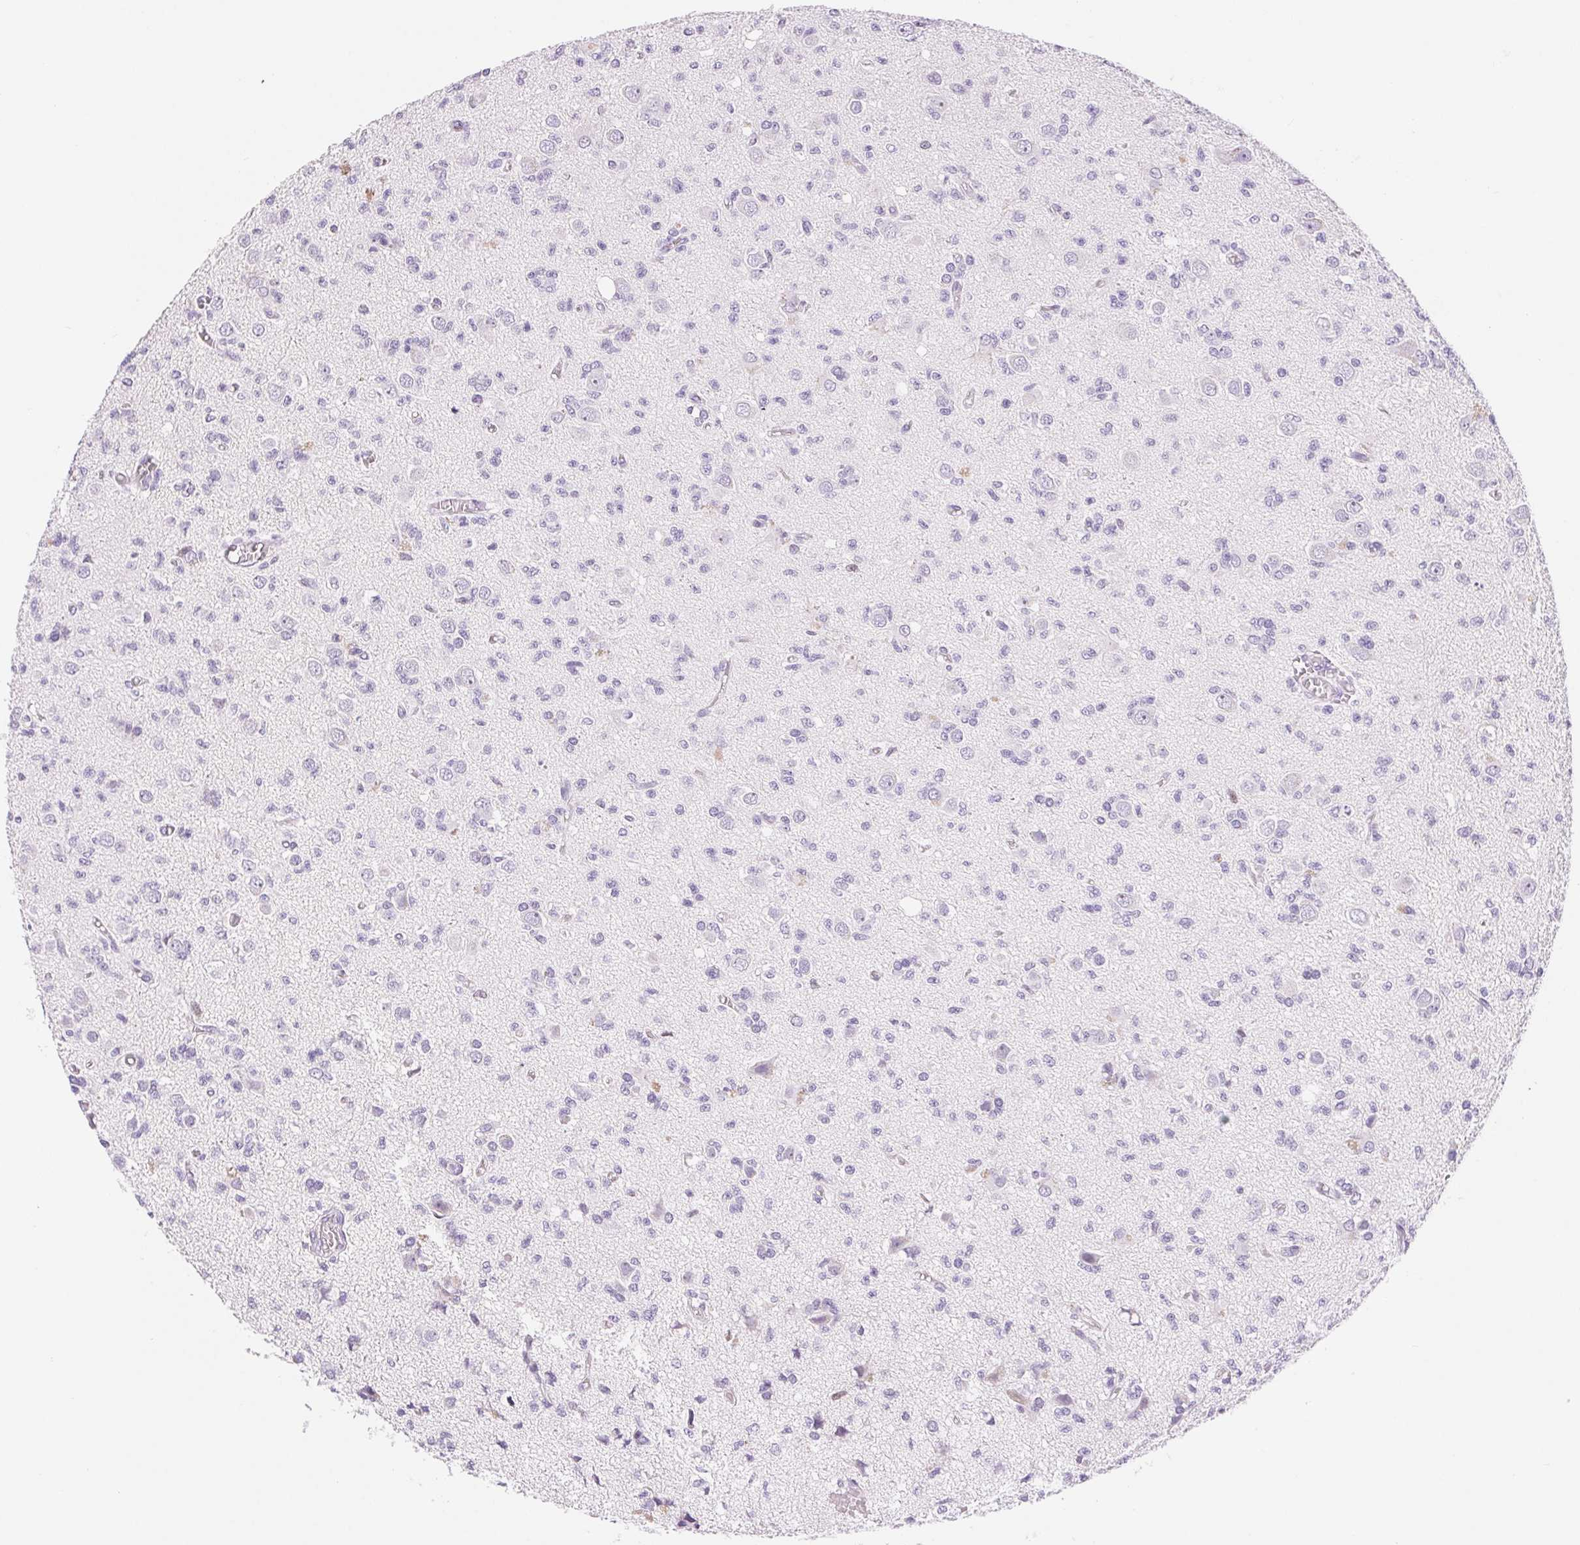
{"staining": {"intensity": "negative", "quantity": "none", "location": "none"}, "tissue": "glioma", "cell_type": "Tumor cells", "image_type": "cancer", "snomed": [{"axis": "morphology", "description": "Glioma, malignant, Low grade"}, {"axis": "topography", "description": "Brain"}], "caption": "The micrograph displays no significant positivity in tumor cells of glioma. (DAB (3,3'-diaminobenzidine) immunohistochemistry (IHC) with hematoxylin counter stain).", "gene": "ASGR2", "patient": {"sex": "male", "age": 64}}